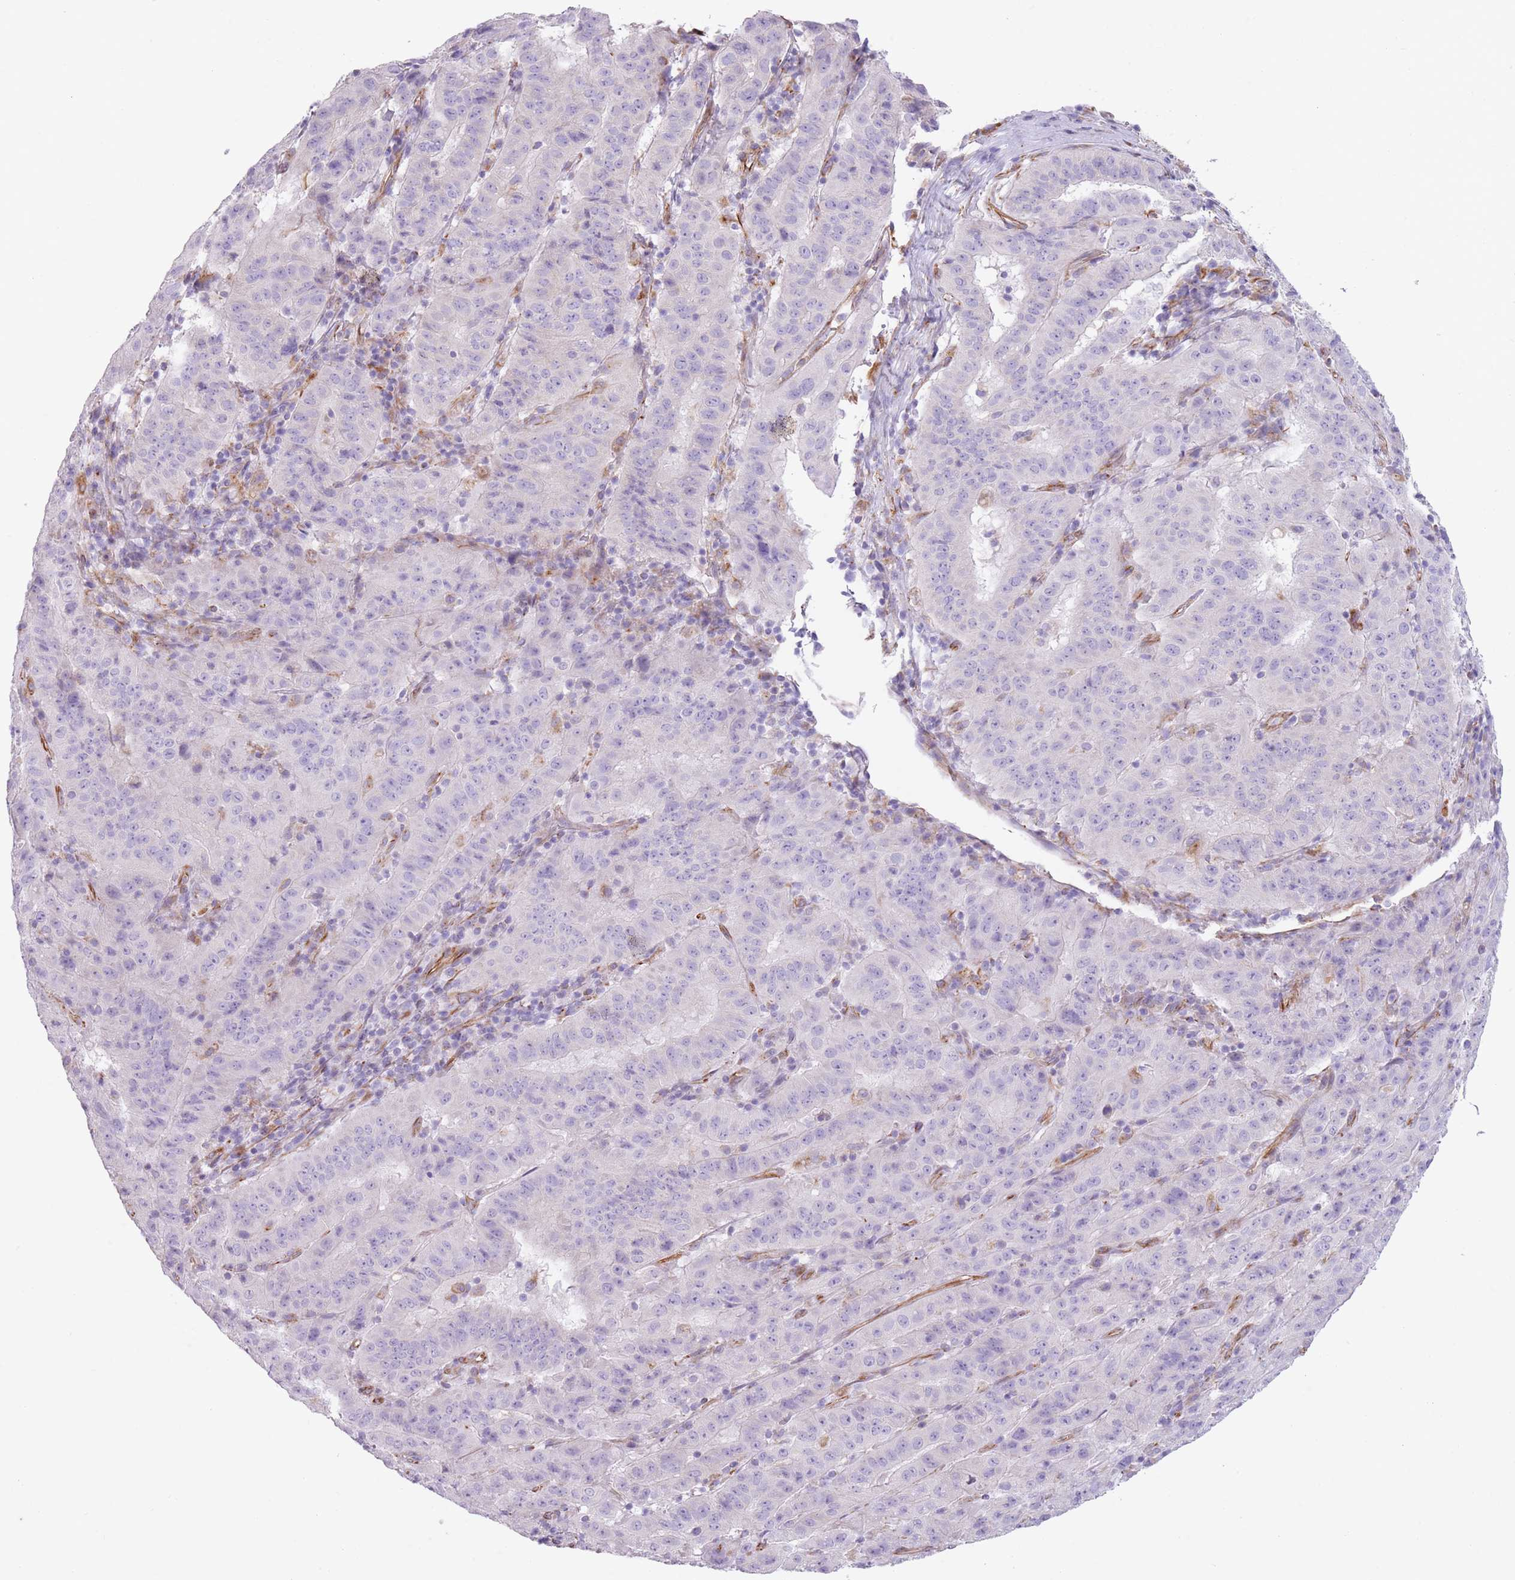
{"staining": {"intensity": "negative", "quantity": "none", "location": "none"}, "tissue": "pancreatic cancer", "cell_type": "Tumor cells", "image_type": "cancer", "snomed": [{"axis": "morphology", "description": "Adenocarcinoma, NOS"}, {"axis": "topography", "description": "Pancreas"}], "caption": "DAB (3,3'-diaminobenzidine) immunohistochemical staining of human pancreatic cancer (adenocarcinoma) displays no significant positivity in tumor cells.", "gene": "PTCD1", "patient": {"sex": "male", "age": 63}}